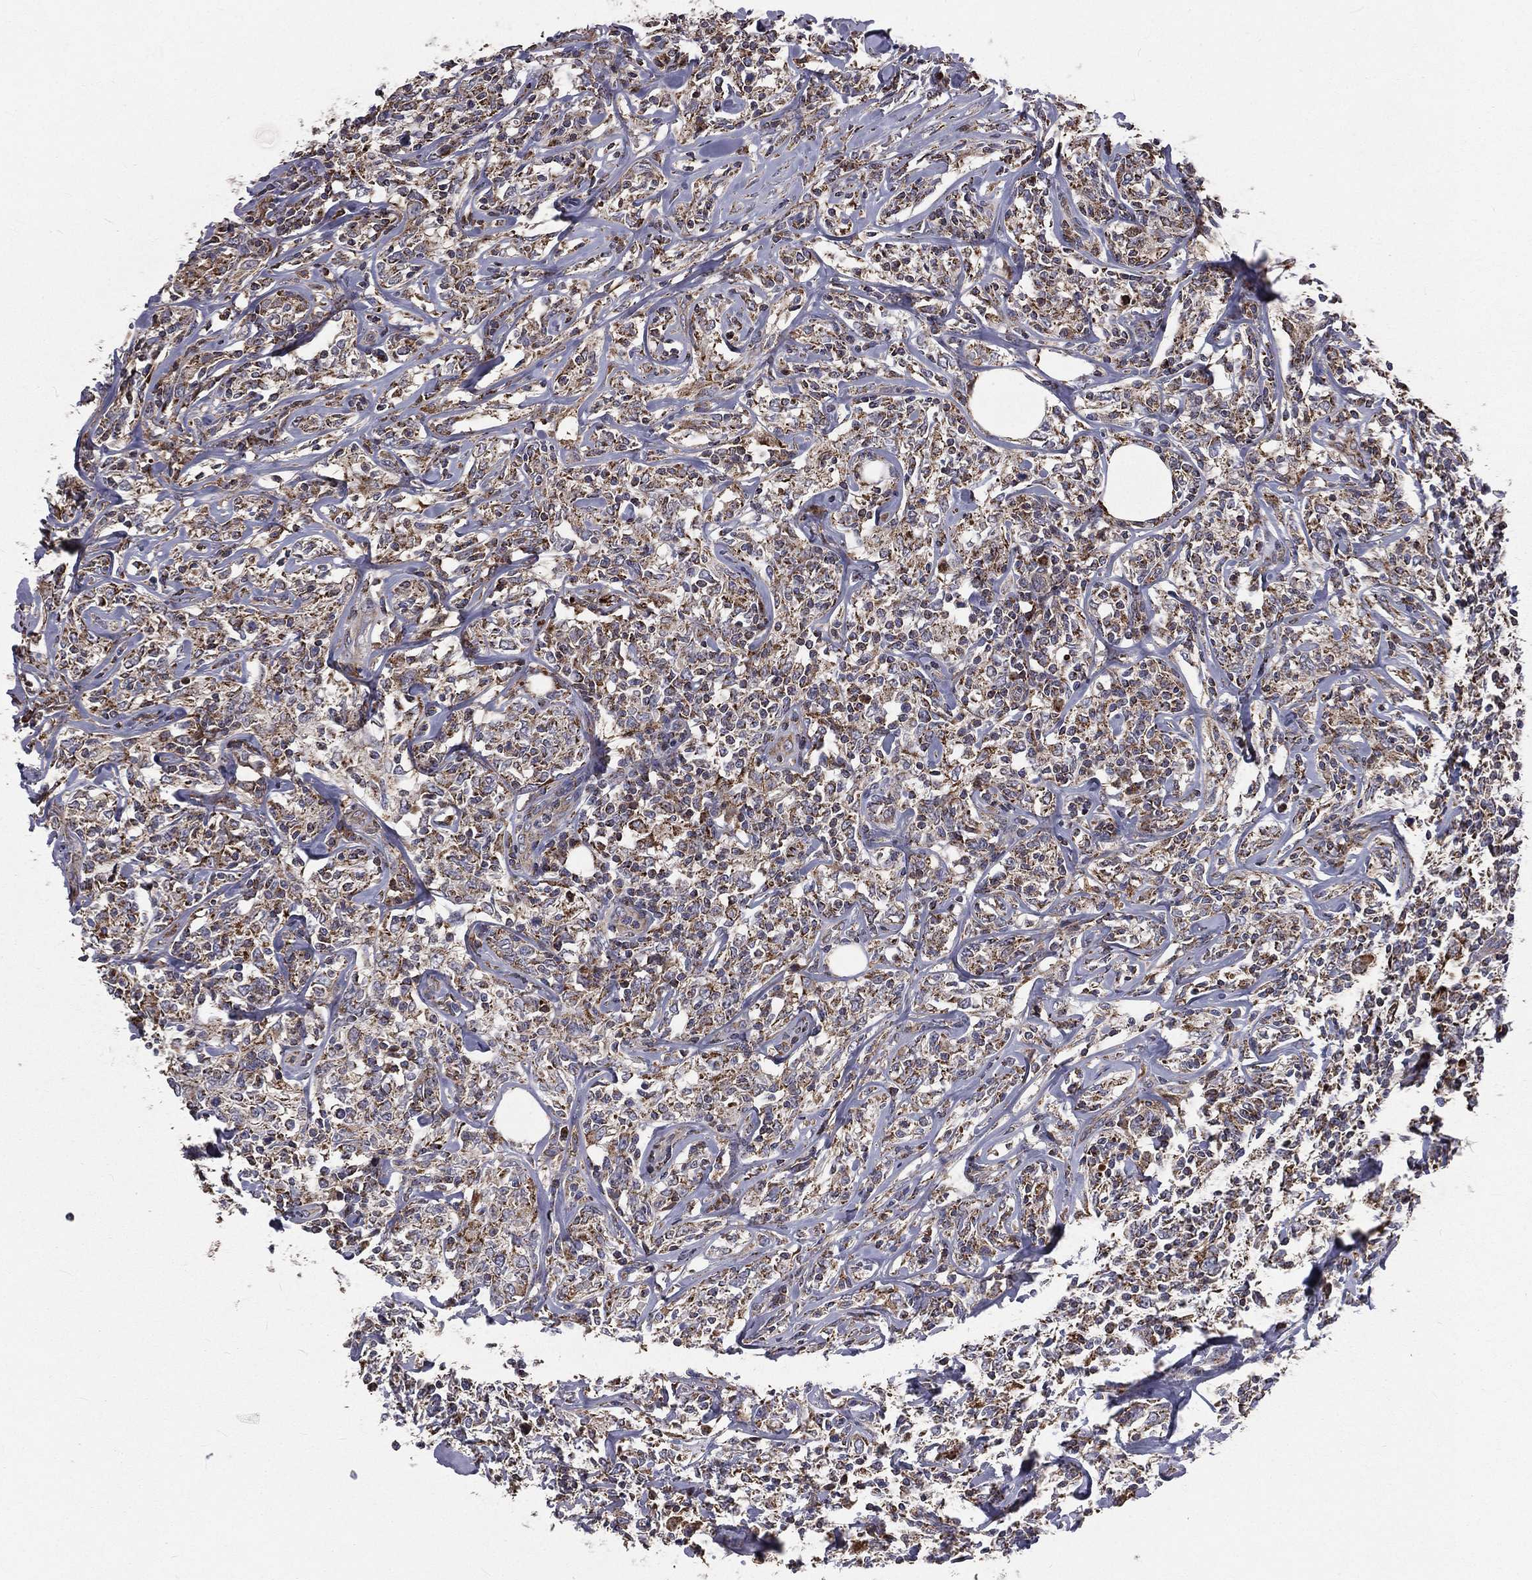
{"staining": {"intensity": "moderate", "quantity": ">75%", "location": "cytoplasmic/membranous"}, "tissue": "lymphoma", "cell_type": "Tumor cells", "image_type": "cancer", "snomed": [{"axis": "morphology", "description": "Malignant lymphoma, non-Hodgkin's type, High grade"}, {"axis": "topography", "description": "Lymph node"}], "caption": "Lymphoma stained for a protein exhibits moderate cytoplasmic/membranous positivity in tumor cells.", "gene": "GPD1", "patient": {"sex": "female", "age": 84}}